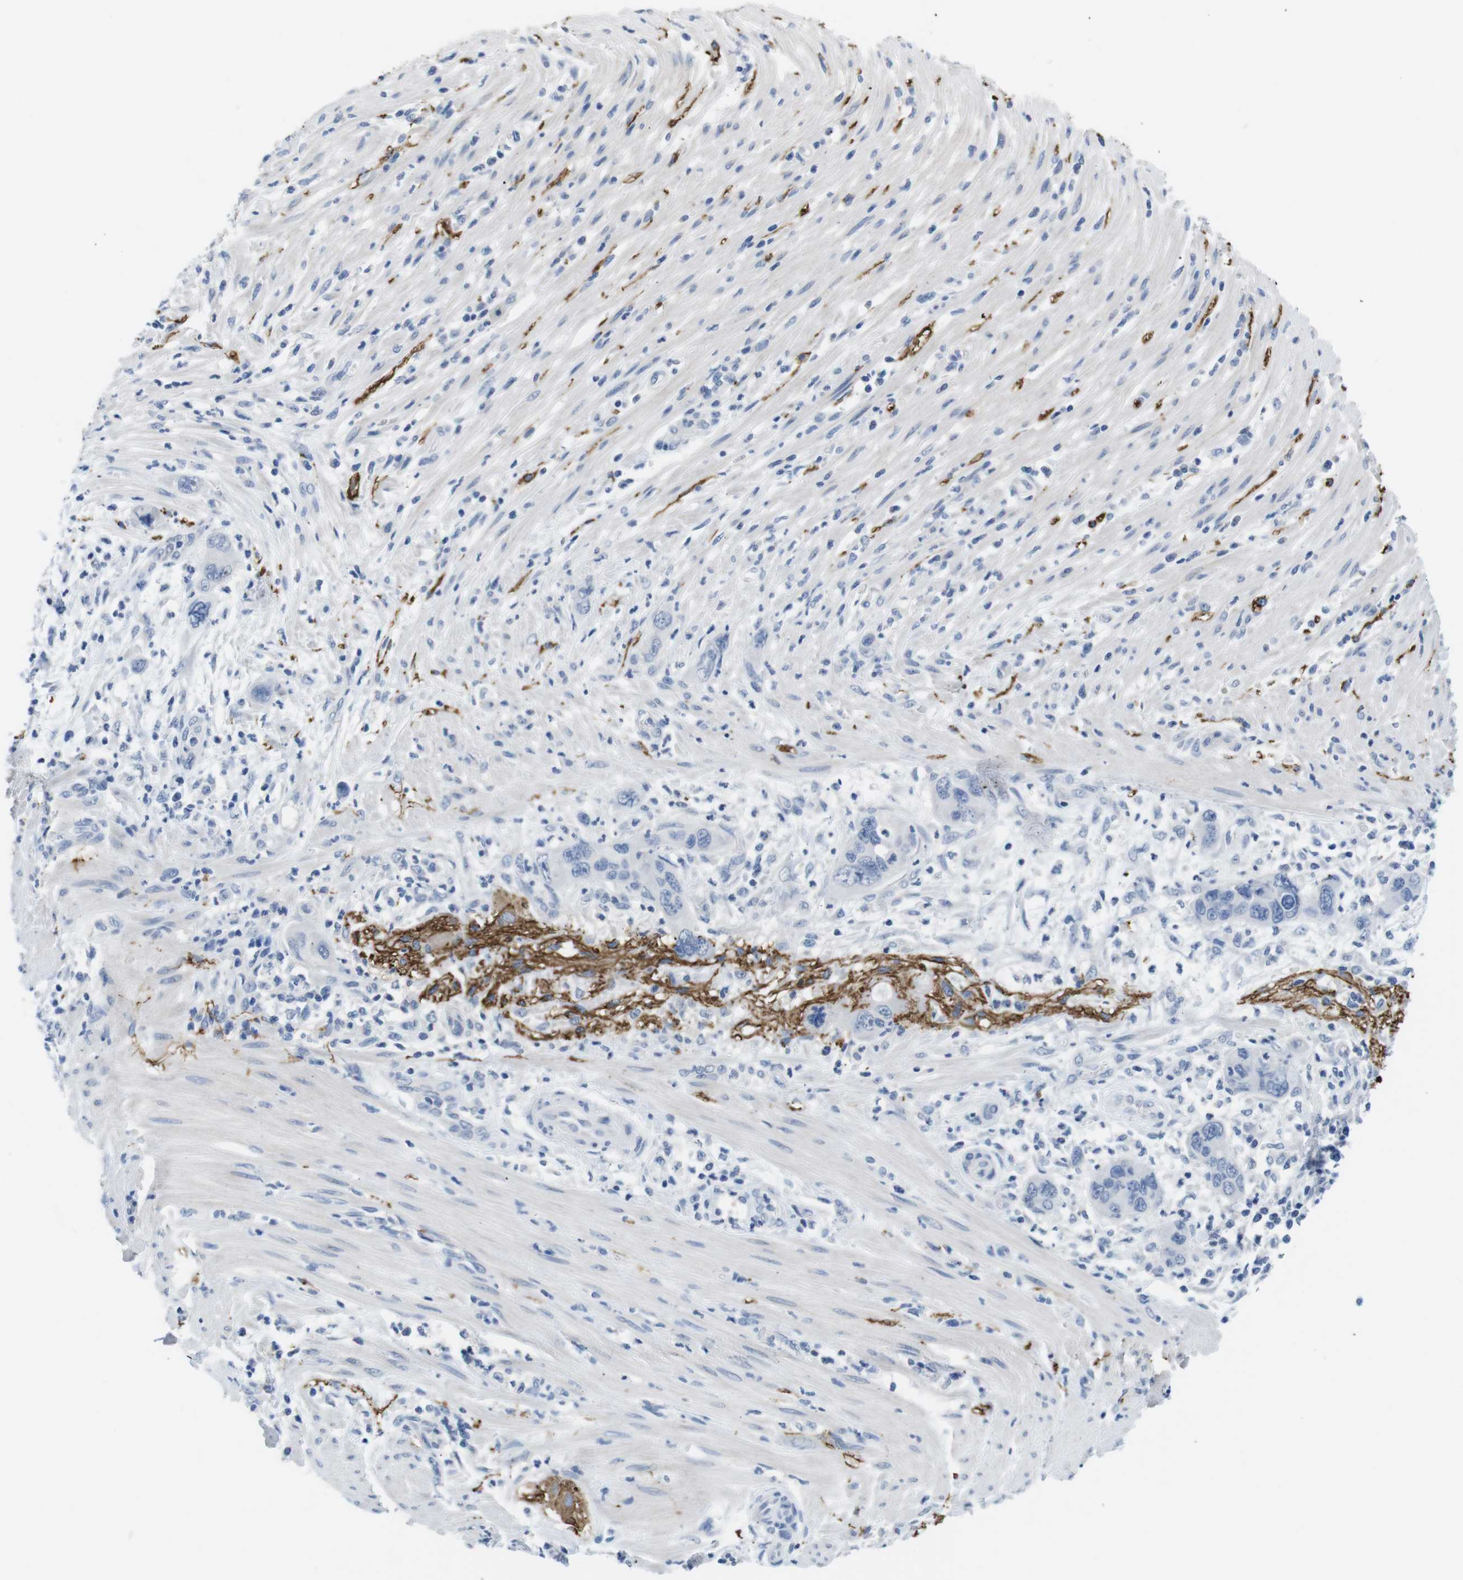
{"staining": {"intensity": "negative", "quantity": "none", "location": "none"}, "tissue": "pancreatic cancer", "cell_type": "Tumor cells", "image_type": "cancer", "snomed": [{"axis": "morphology", "description": "Adenocarcinoma, NOS"}, {"axis": "topography", "description": "Pancreas"}], "caption": "High power microscopy micrograph of an IHC image of adenocarcinoma (pancreatic), revealing no significant positivity in tumor cells. (Brightfield microscopy of DAB immunohistochemistry (IHC) at high magnification).", "gene": "MAP6", "patient": {"sex": "female", "age": 71}}